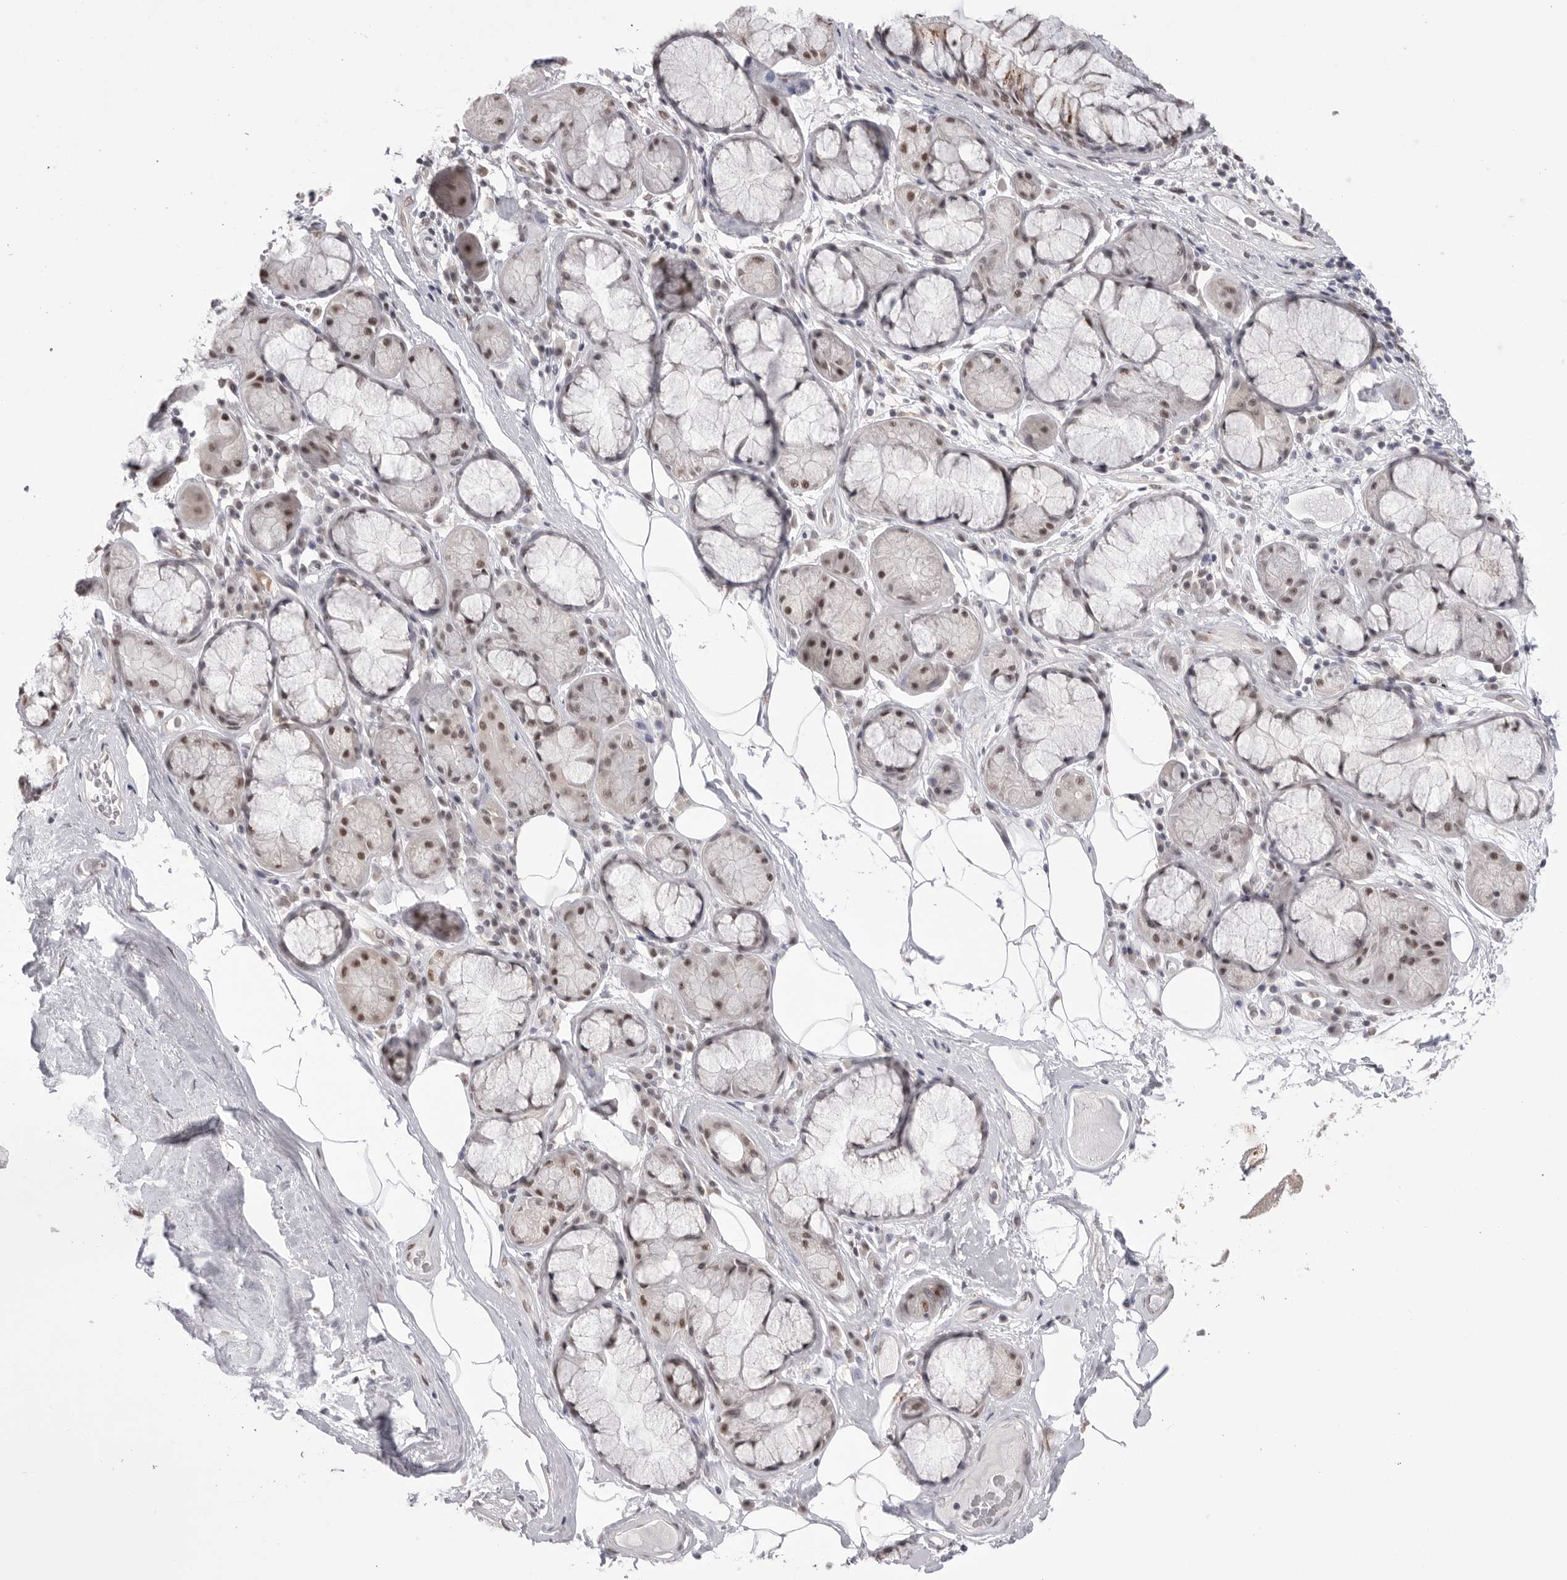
{"staining": {"intensity": "negative", "quantity": "none", "location": "none"}, "tissue": "adipose tissue", "cell_type": "Adipocytes", "image_type": "normal", "snomed": [{"axis": "morphology", "description": "Normal tissue, NOS"}, {"axis": "topography", "description": "Bronchus"}], "caption": "Protein analysis of normal adipose tissue exhibits no significant staining in adipocytes.", "gene": "BCLAF3", "patient": {"sex": "male", "age": 66}}